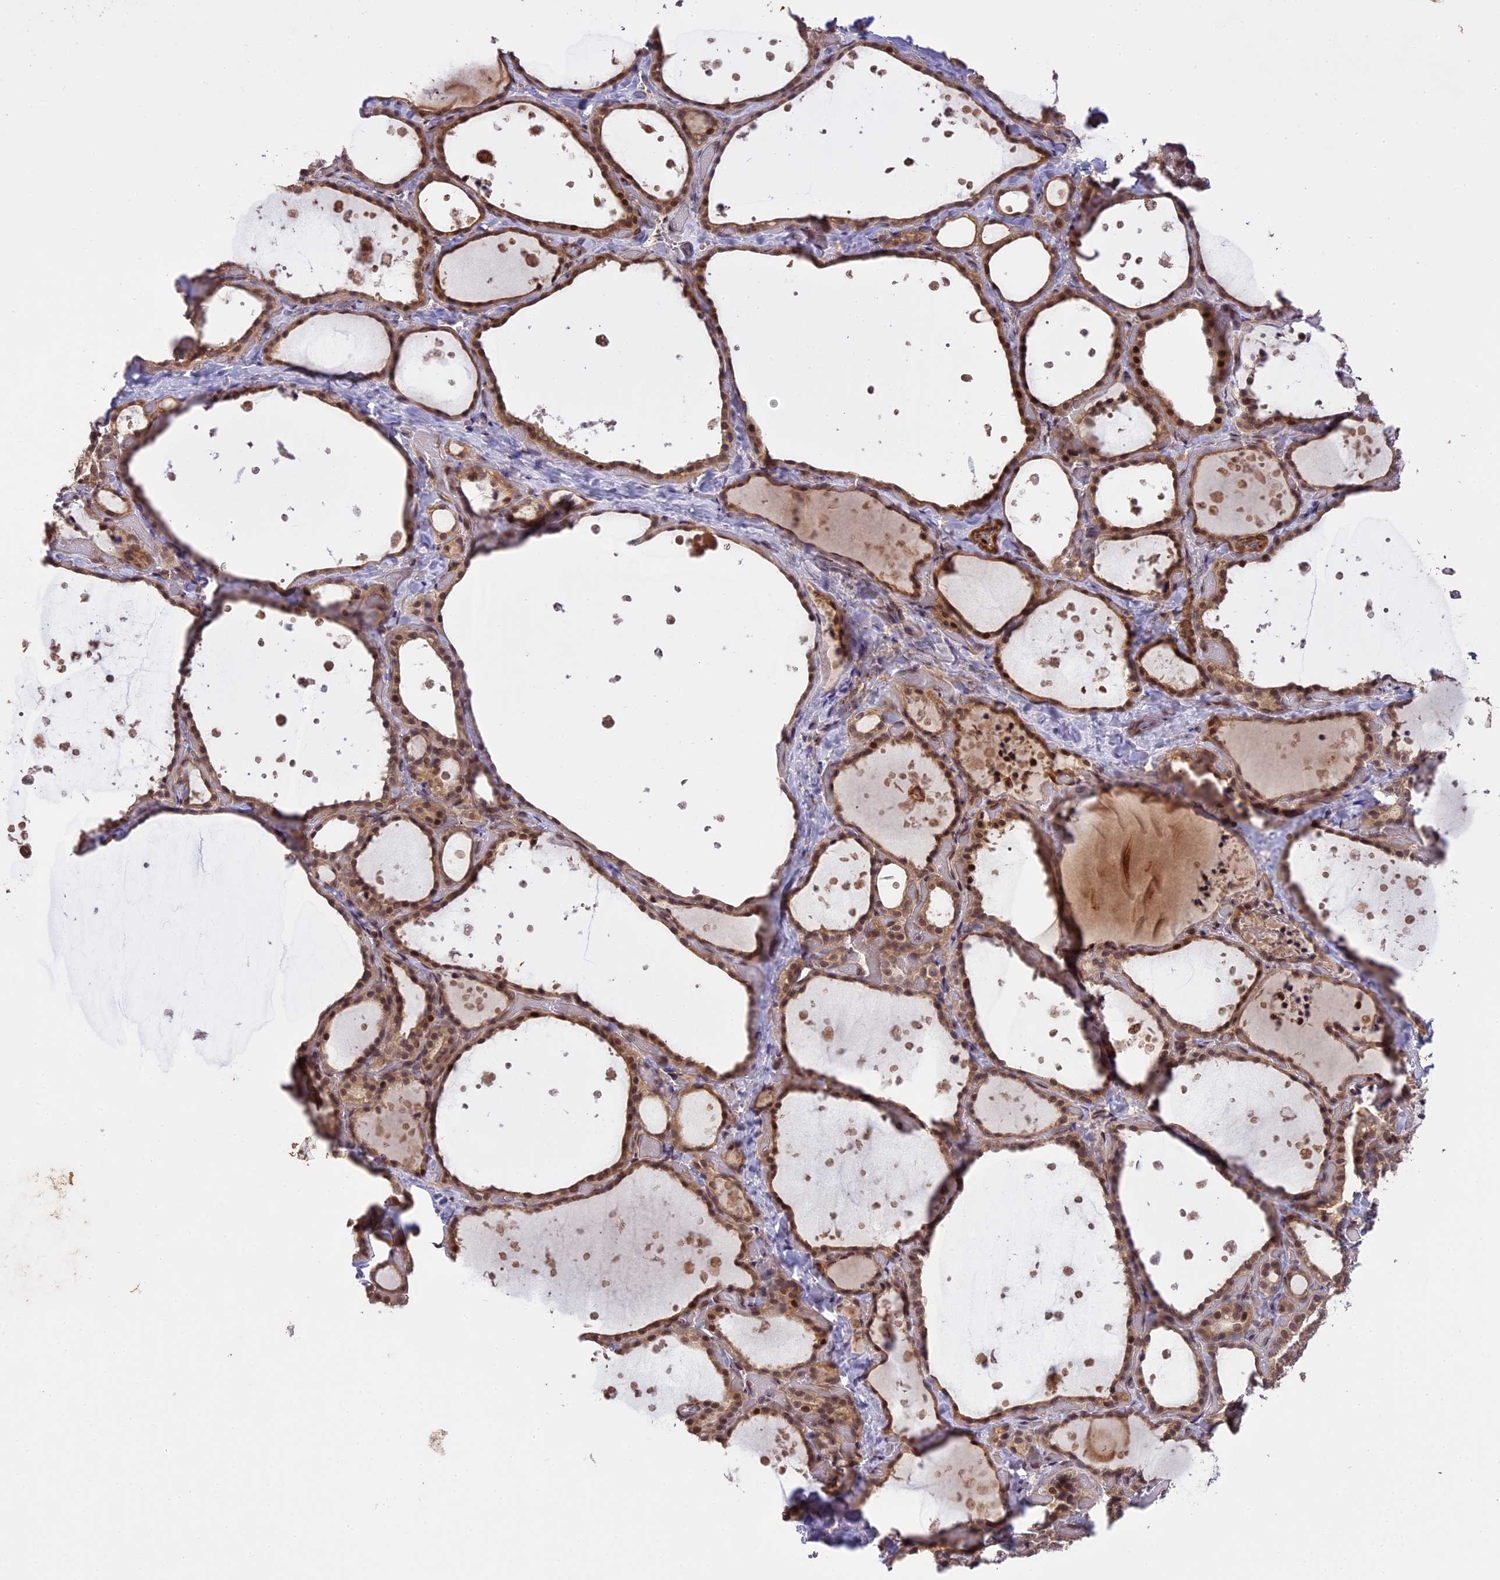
{"staining": {"intensity": "moderate", "quantity": ">75%", "location": "cytoplasmic/membranous,nuclear"}, "tissue": "thyroid gland", "cell_type": "Glandular cells", "image_type": "normal", "snomed": [{"axis": "morphology", "description": "Normal tissue, NOS"}, {"axis": "topography", "description": "Thyroid gland"}], "caption": "This photomicrograph reveals IHC staining of benign human thyroid gland, with medium moderate cytoplasmic/membranous,nuclear staining in approximately >75% of glandular cells.", "gene": "PRELID2", "patient": {"sex": "female", "age": 44}}